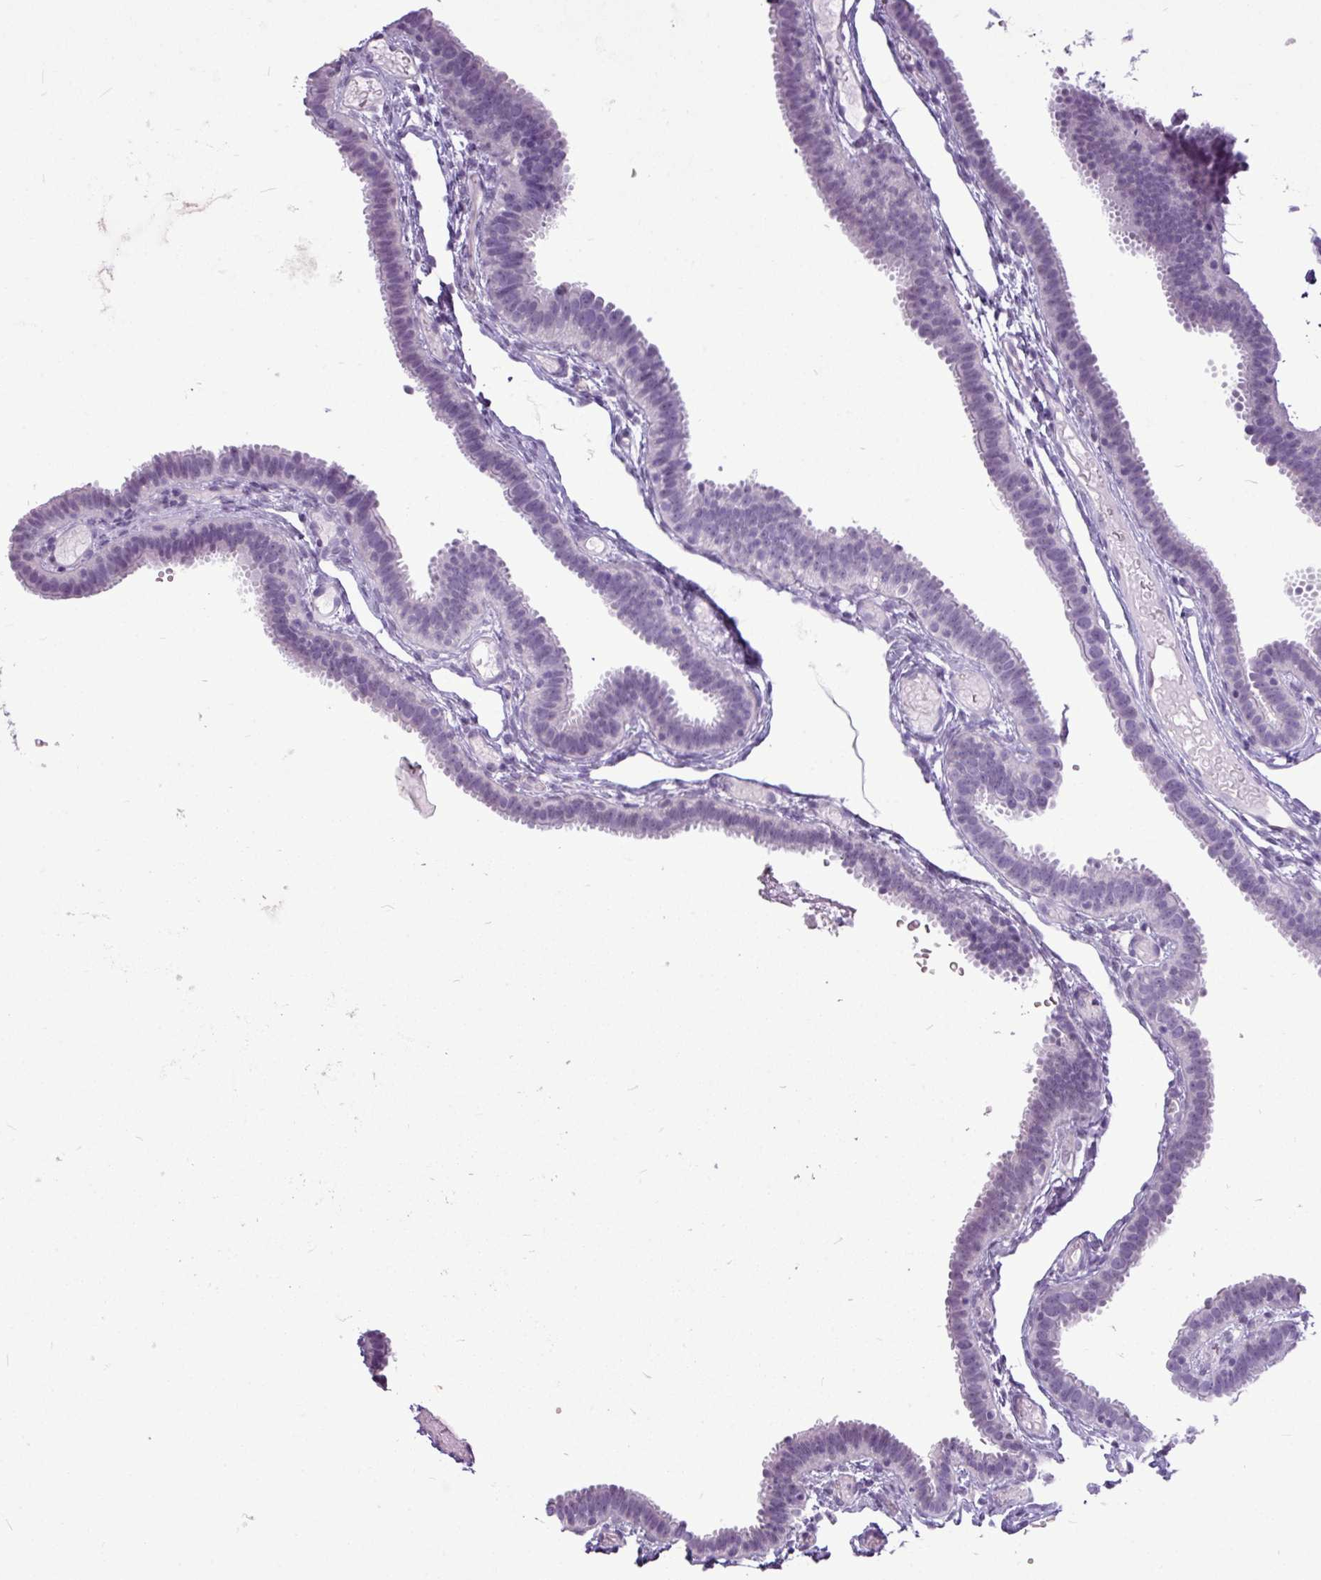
{"staining": {"intensity": "negative", "quantity": "none", "location": "none"}, "tissue": "fallopian tube", "cell_type": "Glandular cells", "image_type": "normal", "snomed": [{"axis": "morphology", "description": "Normal tissue, NOS"}, {"axis": "topography", "description": "Fallopian tube"}], "caption": "This is an immunohistochemistry (IHC) micrograph of benign human fallopian tube. There is no positivity in glandular cells.", "gene": "AMY2A", "patient": {"sex": "female", "age": 37}}